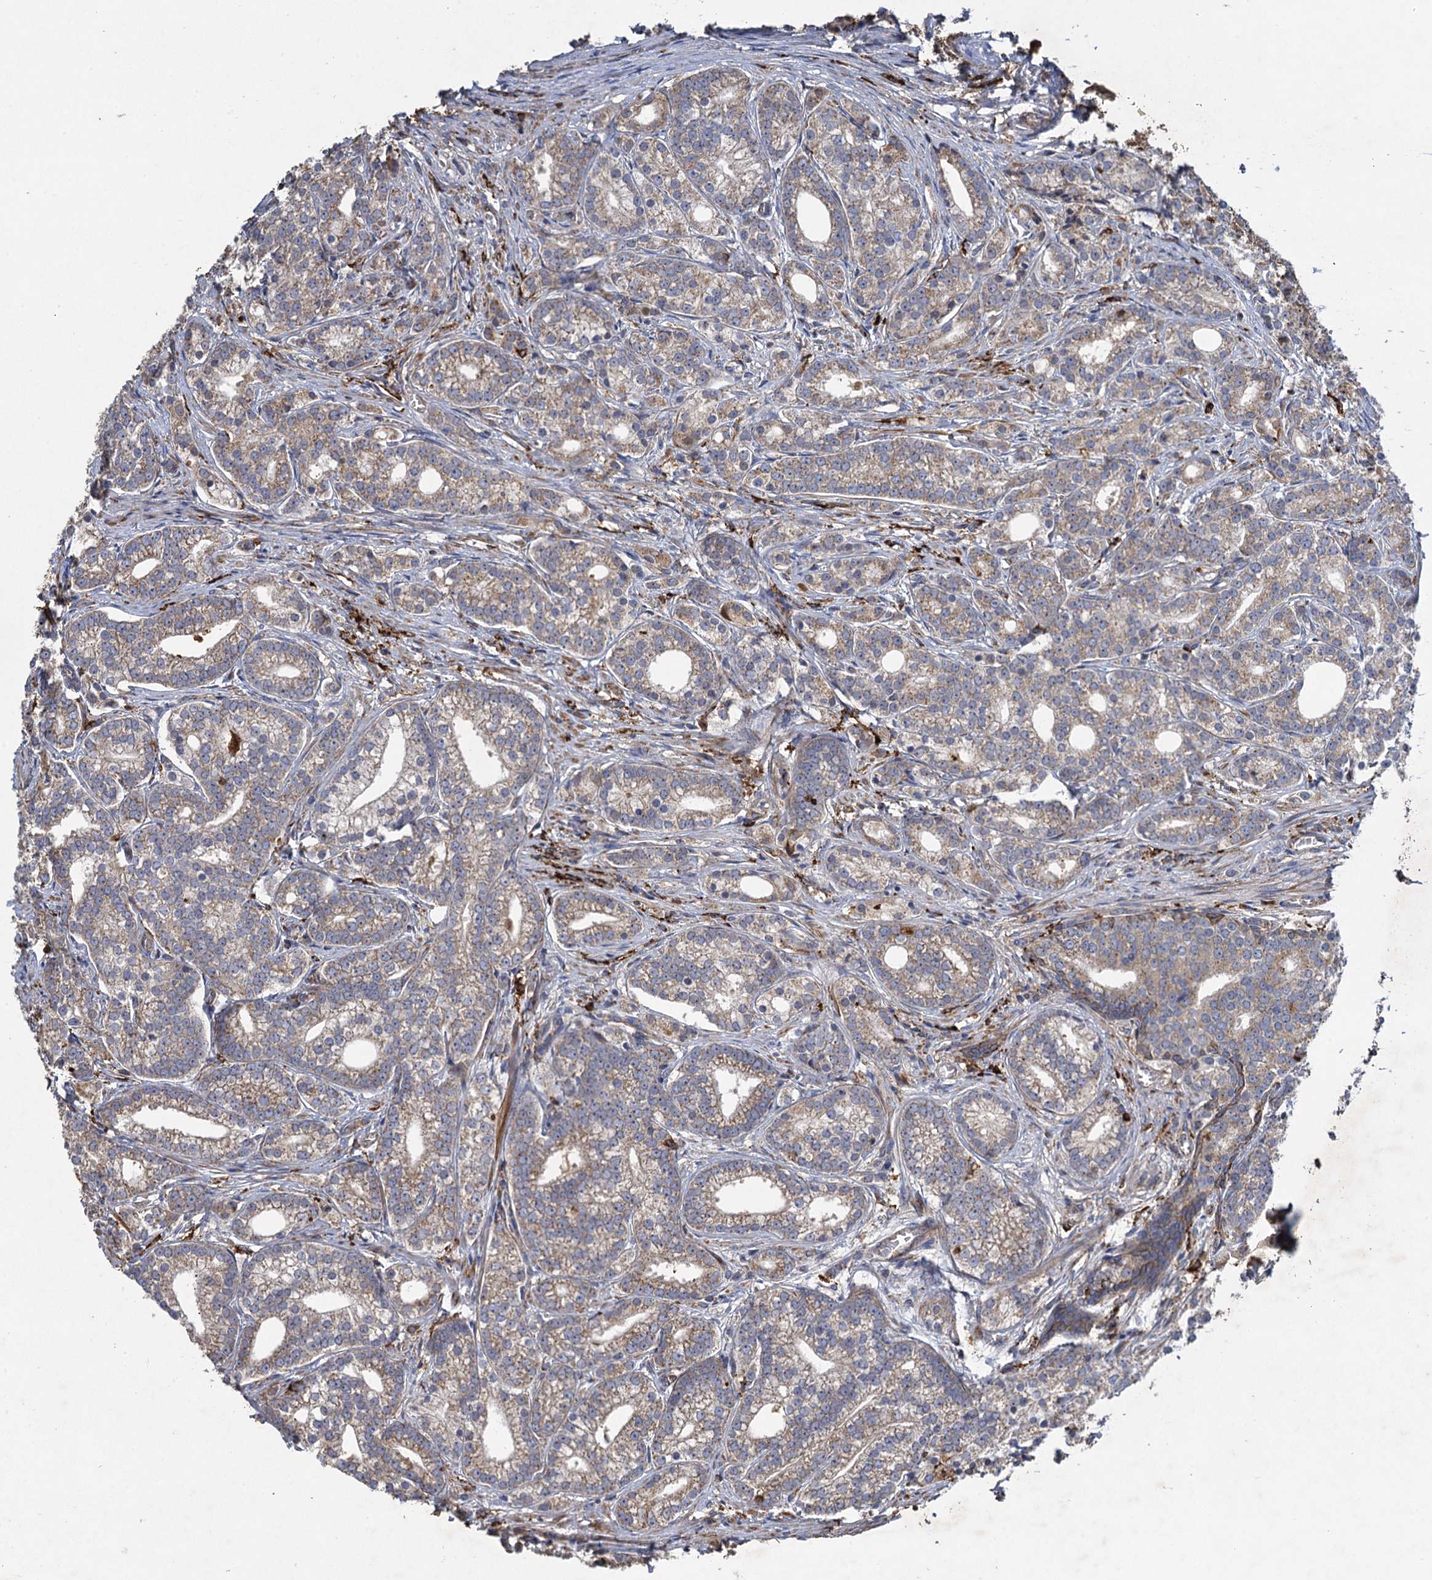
{"staining": {"intensity": "moderate", "quantity": ">75%", "location": "cytoplasmic/membranous"}, "tissue": "prostate cancer", "cell_type": "Tumor cells", "image_type": "cancer", "snomed": [{"axis": "morphology", "description": "Adenocarcinoma, Low grade"}, {"axis": "topography", "description": "Prostate"}], "caption": "The micrograph exhibits immunohistochemical staining of adenocarcinoma (low-grade) (prostate). There is moderate cytoplasmic/membranous expression is appreciated in about >75% of tumor cells.", "gene": "TXNDC11", "patient": {"sex": "male", "age": 71}}